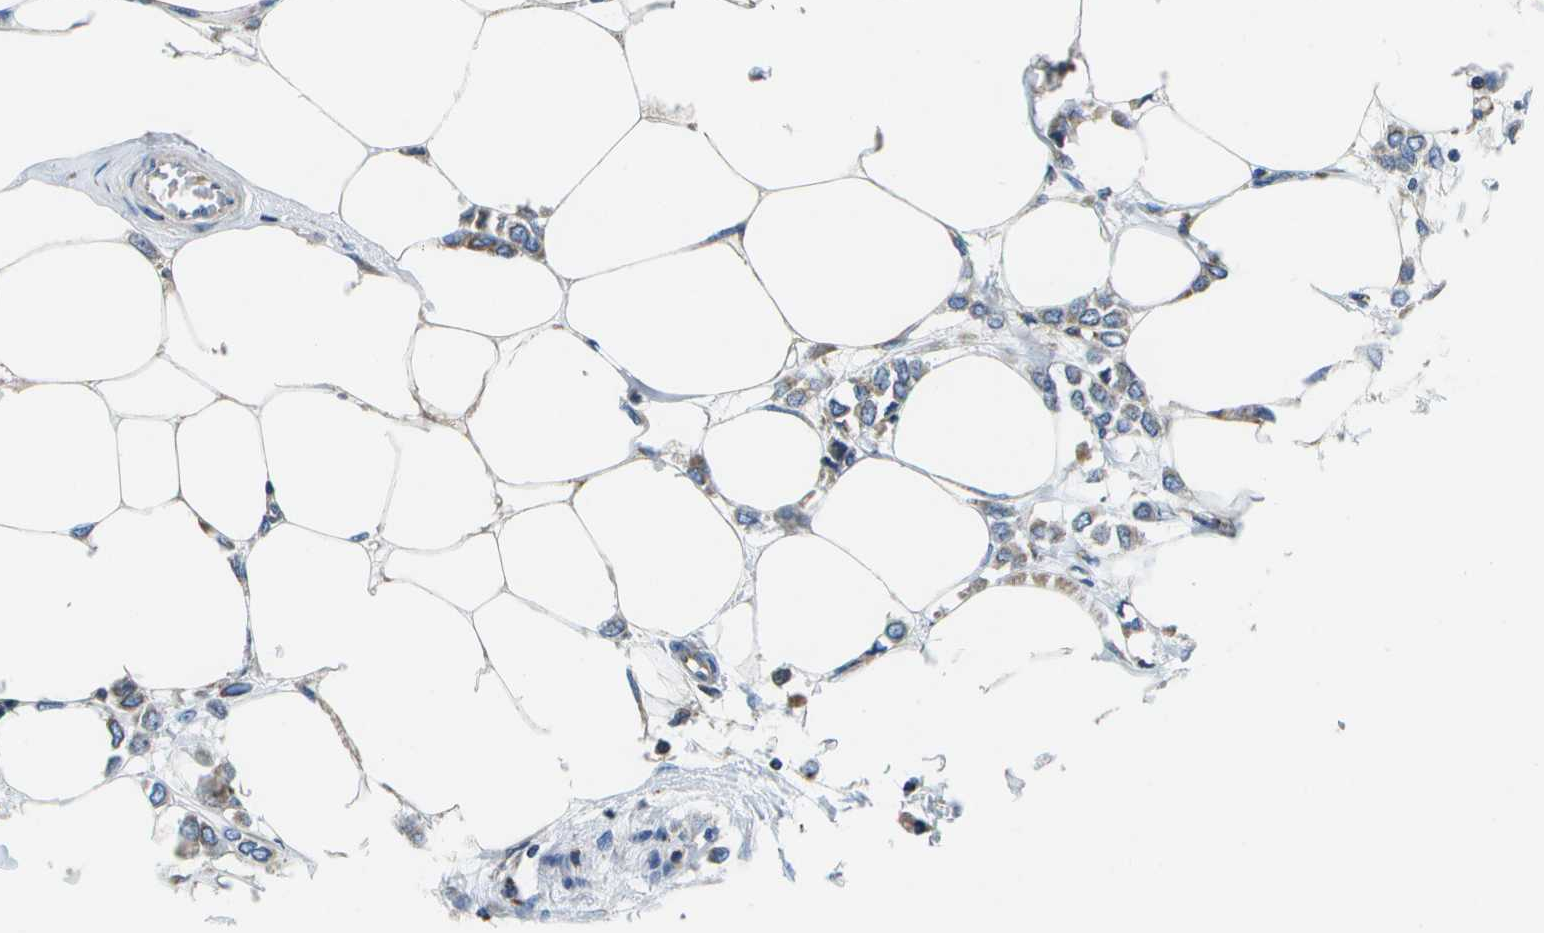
{"staining": {"intensity": "weak", "quantity": "25%-75%", "location": "cytoplasmic/membranous"}, "tissue": "breast cancer", "cell_type": "Tumor cells", "image_type": "cancer", "snomed": [{"axis": "morphology", "description": "Lobular carcinoma"}, {"axis": "topography", "description": "Breast"}], "caption": "The image exhibits a brown stain indicating the presence of a protein in the cytoplasmic/membranous of tumor cells in breast cancer (lobular carcinoma). (DAB = brown stain, brightfield microscopy at high magnification).", "gene": "GDF5", "patient": {"sex": "female", "age": 51}}